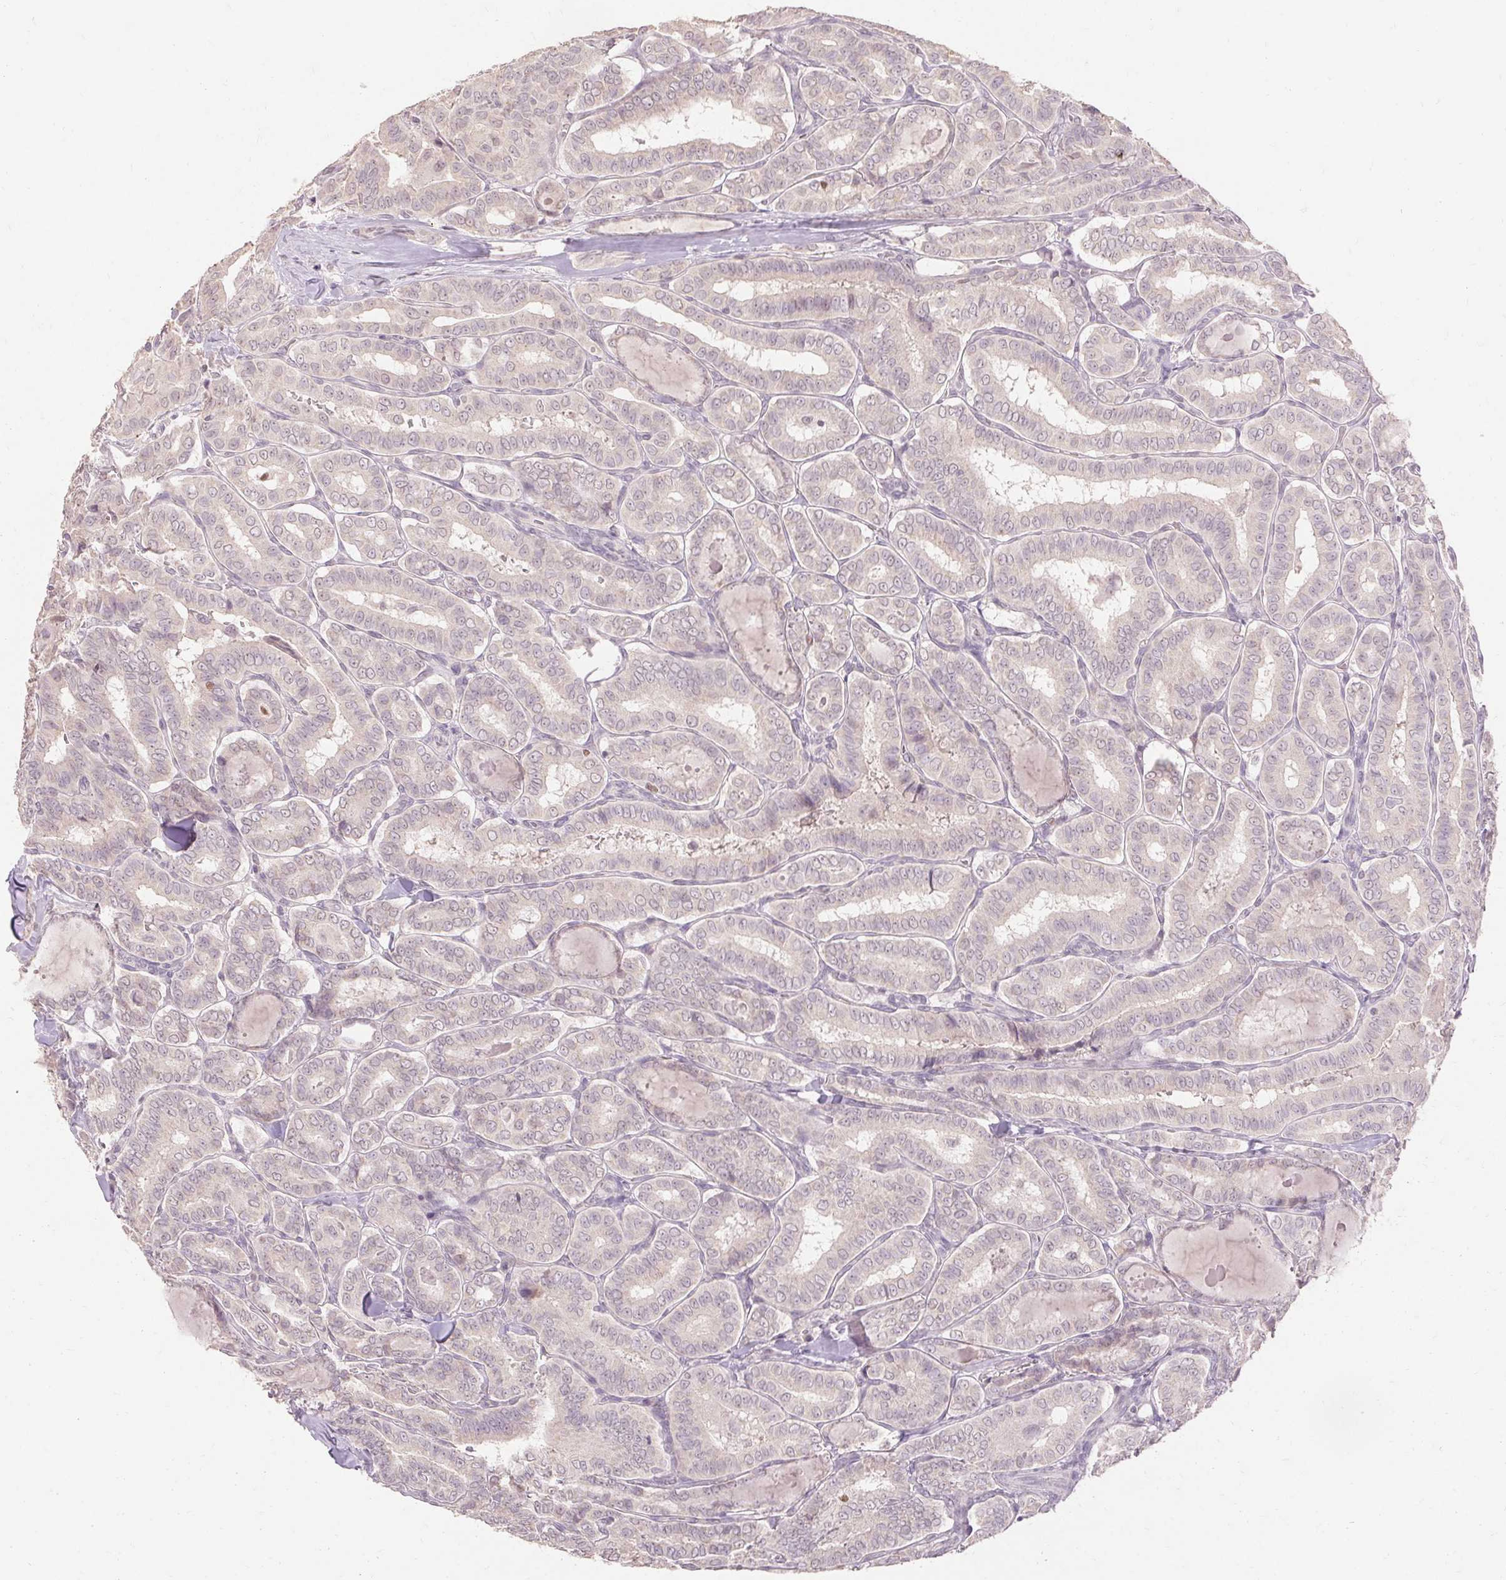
{"staining": {"intensity": "negative", "quantity": "none", "location": "none"}, "tissue": "thyroid cancer", "cell_type": "Tumor cells", "image_type": "cancer", "snomed": [{"axis": "morphology", "description": "Papillary adenocarcinoma, NOS"}, {"axis": "morphology", "description": "Papillary adenoma metastatic"}, {"axis": "topography", "description": "Thyroid gland"}], "caption": "Histopathology image shows no significant protein staining in tumor cells of thyroid cancer. (DAB immunohistochemistry (IHC) visualized using brightfield microscopy, high magnification).", "gene": "SKP2", "patient": {"sex": "female", "age": 50}}